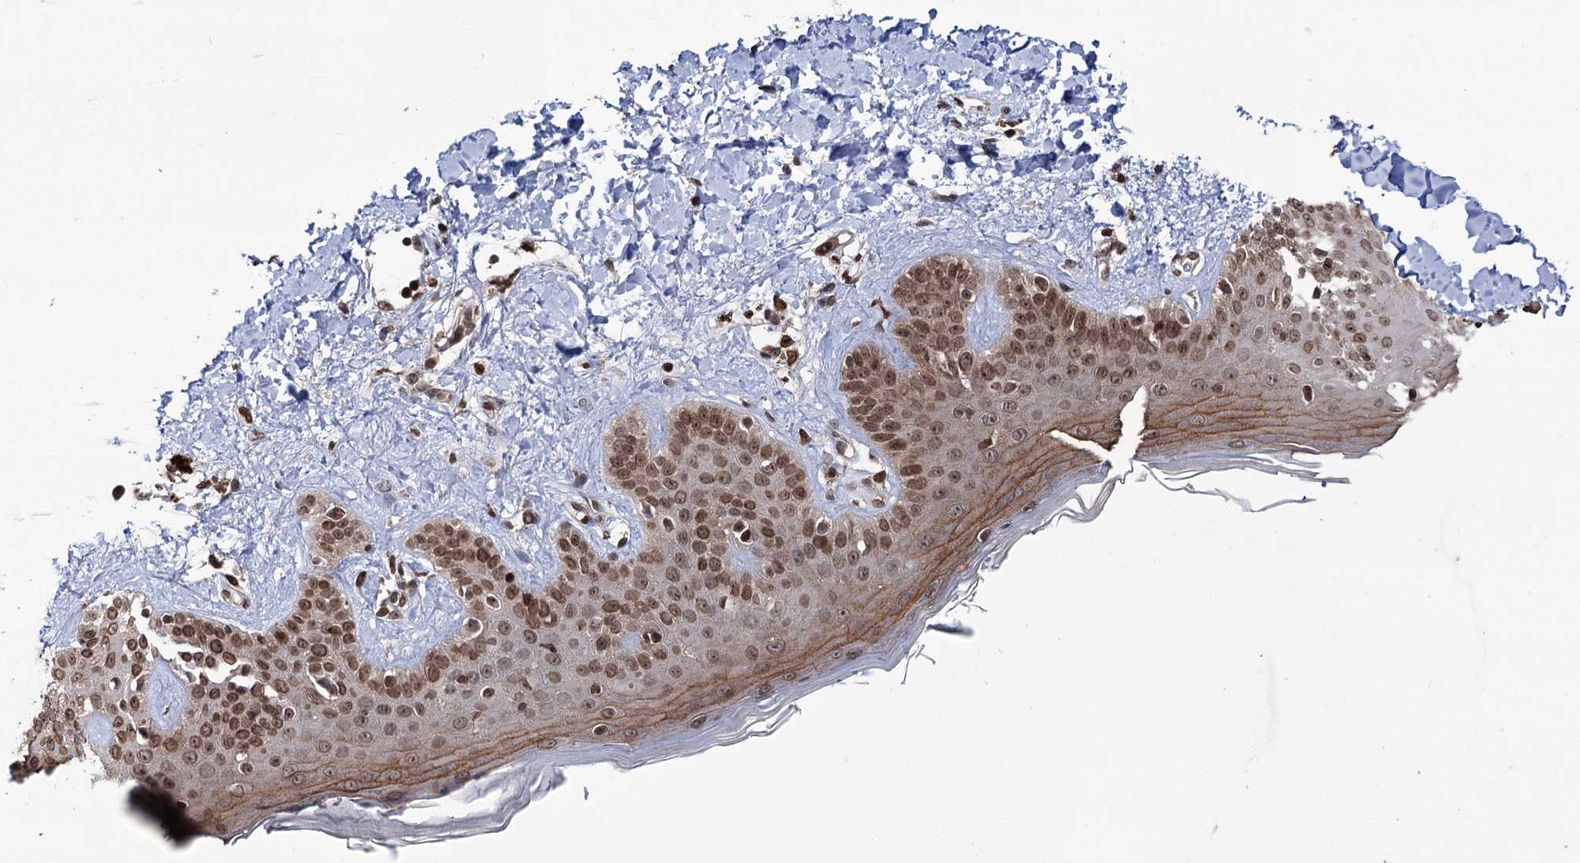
{"staining": {"intensity": "weak", "quantity": ">75%", "location": "cytoplasmic/membranous"}, "tissue": "skin", "cell_type": "Fibroblasts", "image_type": "normal", "snomed": [{"axis": "morphology", "description": "Normal tissue, NOS"}, {"axis": "topography", "description": "Skin"}], "caption": "Protein expression analysis of normal skin exhibits weak cytoplasmic/membranous positivity in about >75% of fibroblasts.", "gene": "CCDC77", "patient": {"sex": "male", "age": 52}}